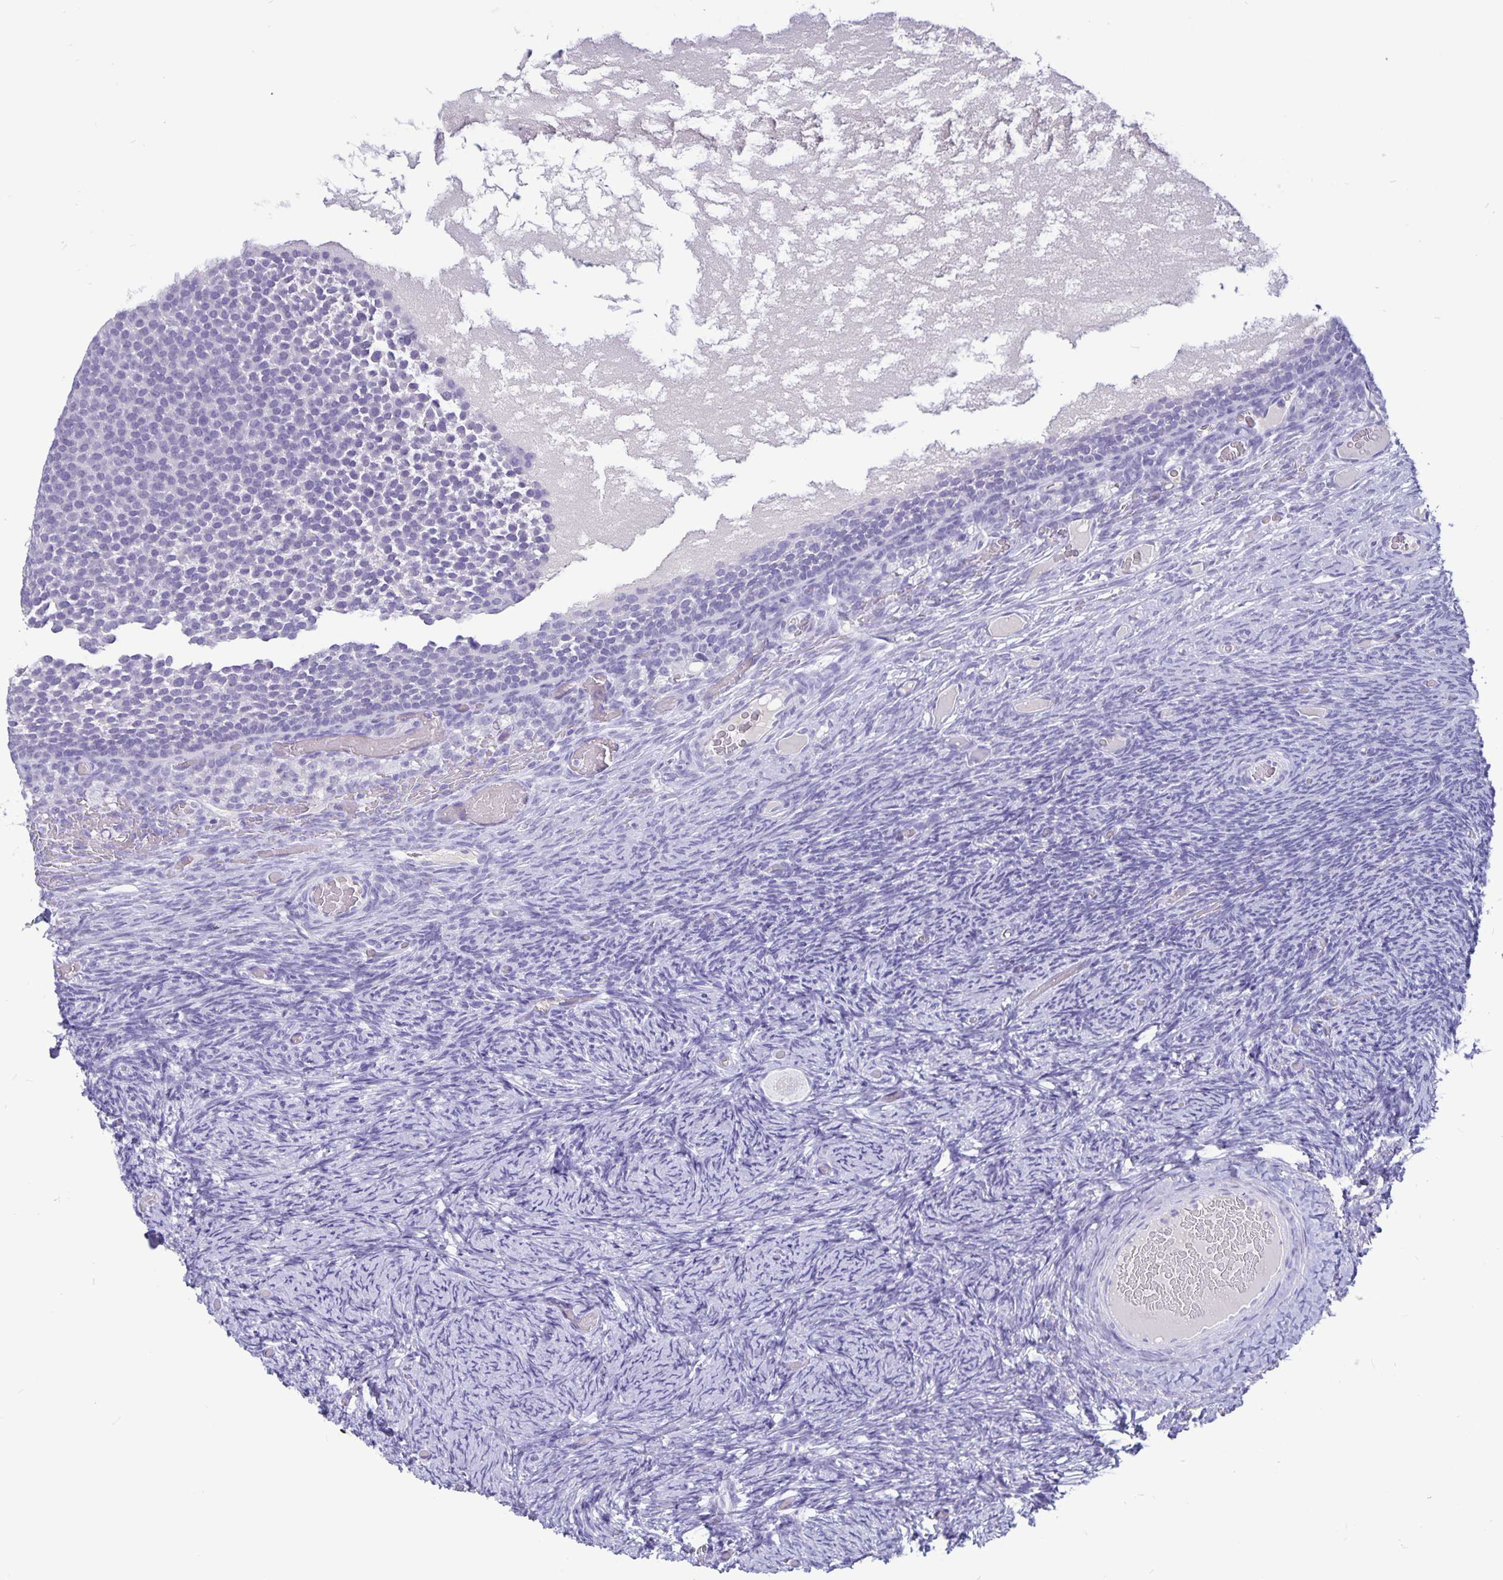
{"staining": {"intensity": "negative", "quantity": "none", "location": "none"}, "tissue": "ovary", "cell_type": "Follicle cells", "image_type": "normal", "snomed": [{"axis": "morphology", "description": "Normal tissue, NOS"}, {"axis": "topography", "description": "Ovary"}], "caption": "Immunohistochemistry micrograph of unremarkable ovary stained for a protein (brown), which reveals no positivity in follicle cells.", "gene": "BPIFA3", "patient": {"sex": "female", "age": 34}}